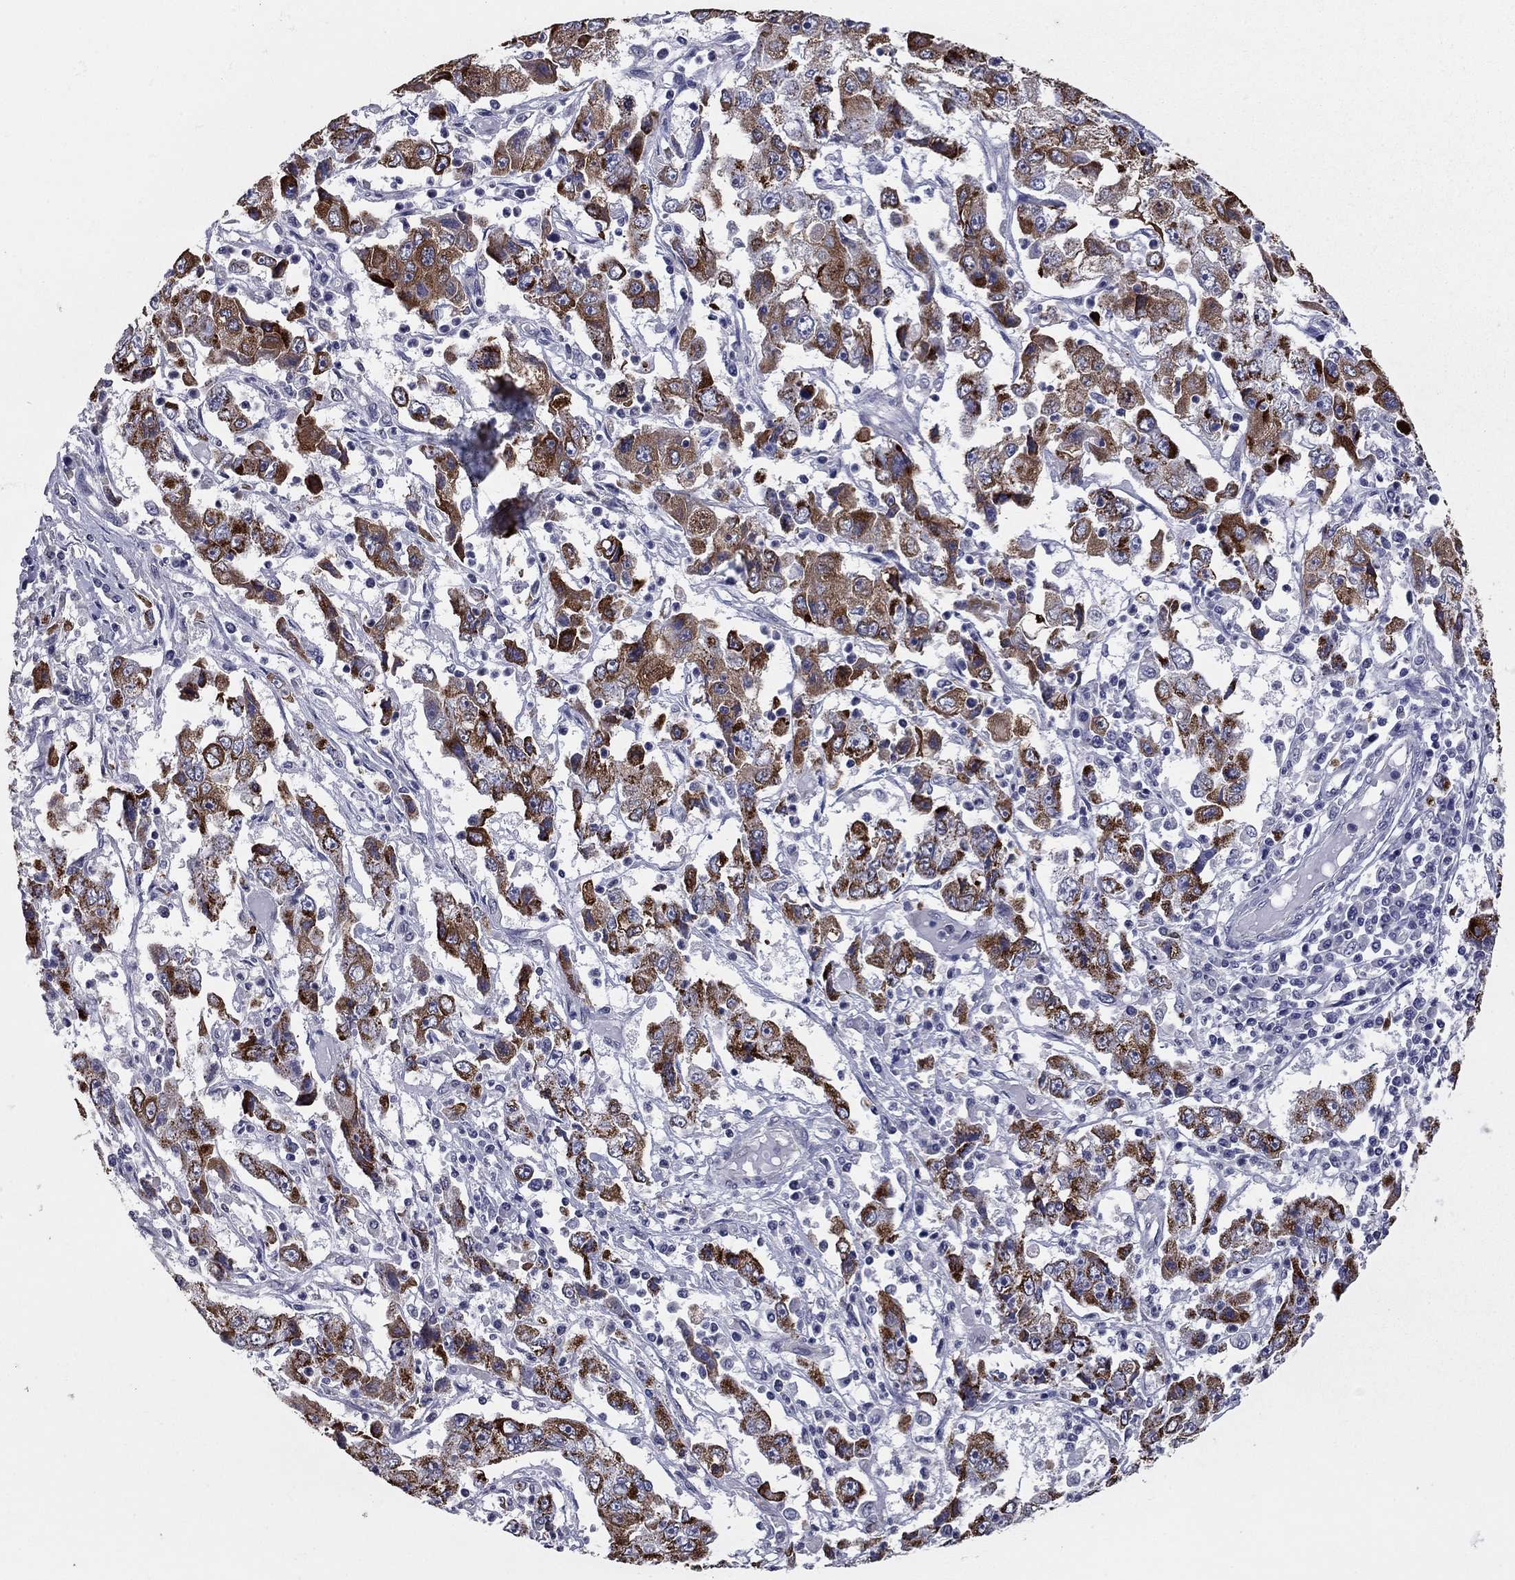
{"staining": {"intensity": "strong", "quantity": ">75%", "location": "cytoplasmic/membranous"}, "tissue": "cervical cancer", "cell_type": "Tumor cells", "image_type": "cancer", "snomed": [{"axis": "morphology", "description": "Squamous cell carcinoma, NOS"}, {"axis": "topography", "description": "Cervix"}], "caption": "High-magnification brightfield microscopy of cervical cancer (squamous cell carcinoma) stained with DAB (brown) and counterstained with hematoxylin (blue). tumor cells exhibit strong cytoplasmic/membranous positivity is seen in approximately>75% of cells. (DAB IHC with brightfield microscopy, high magnification).", "gene": "SHOC2", "patient": {"sex": "female", "age": 36}}